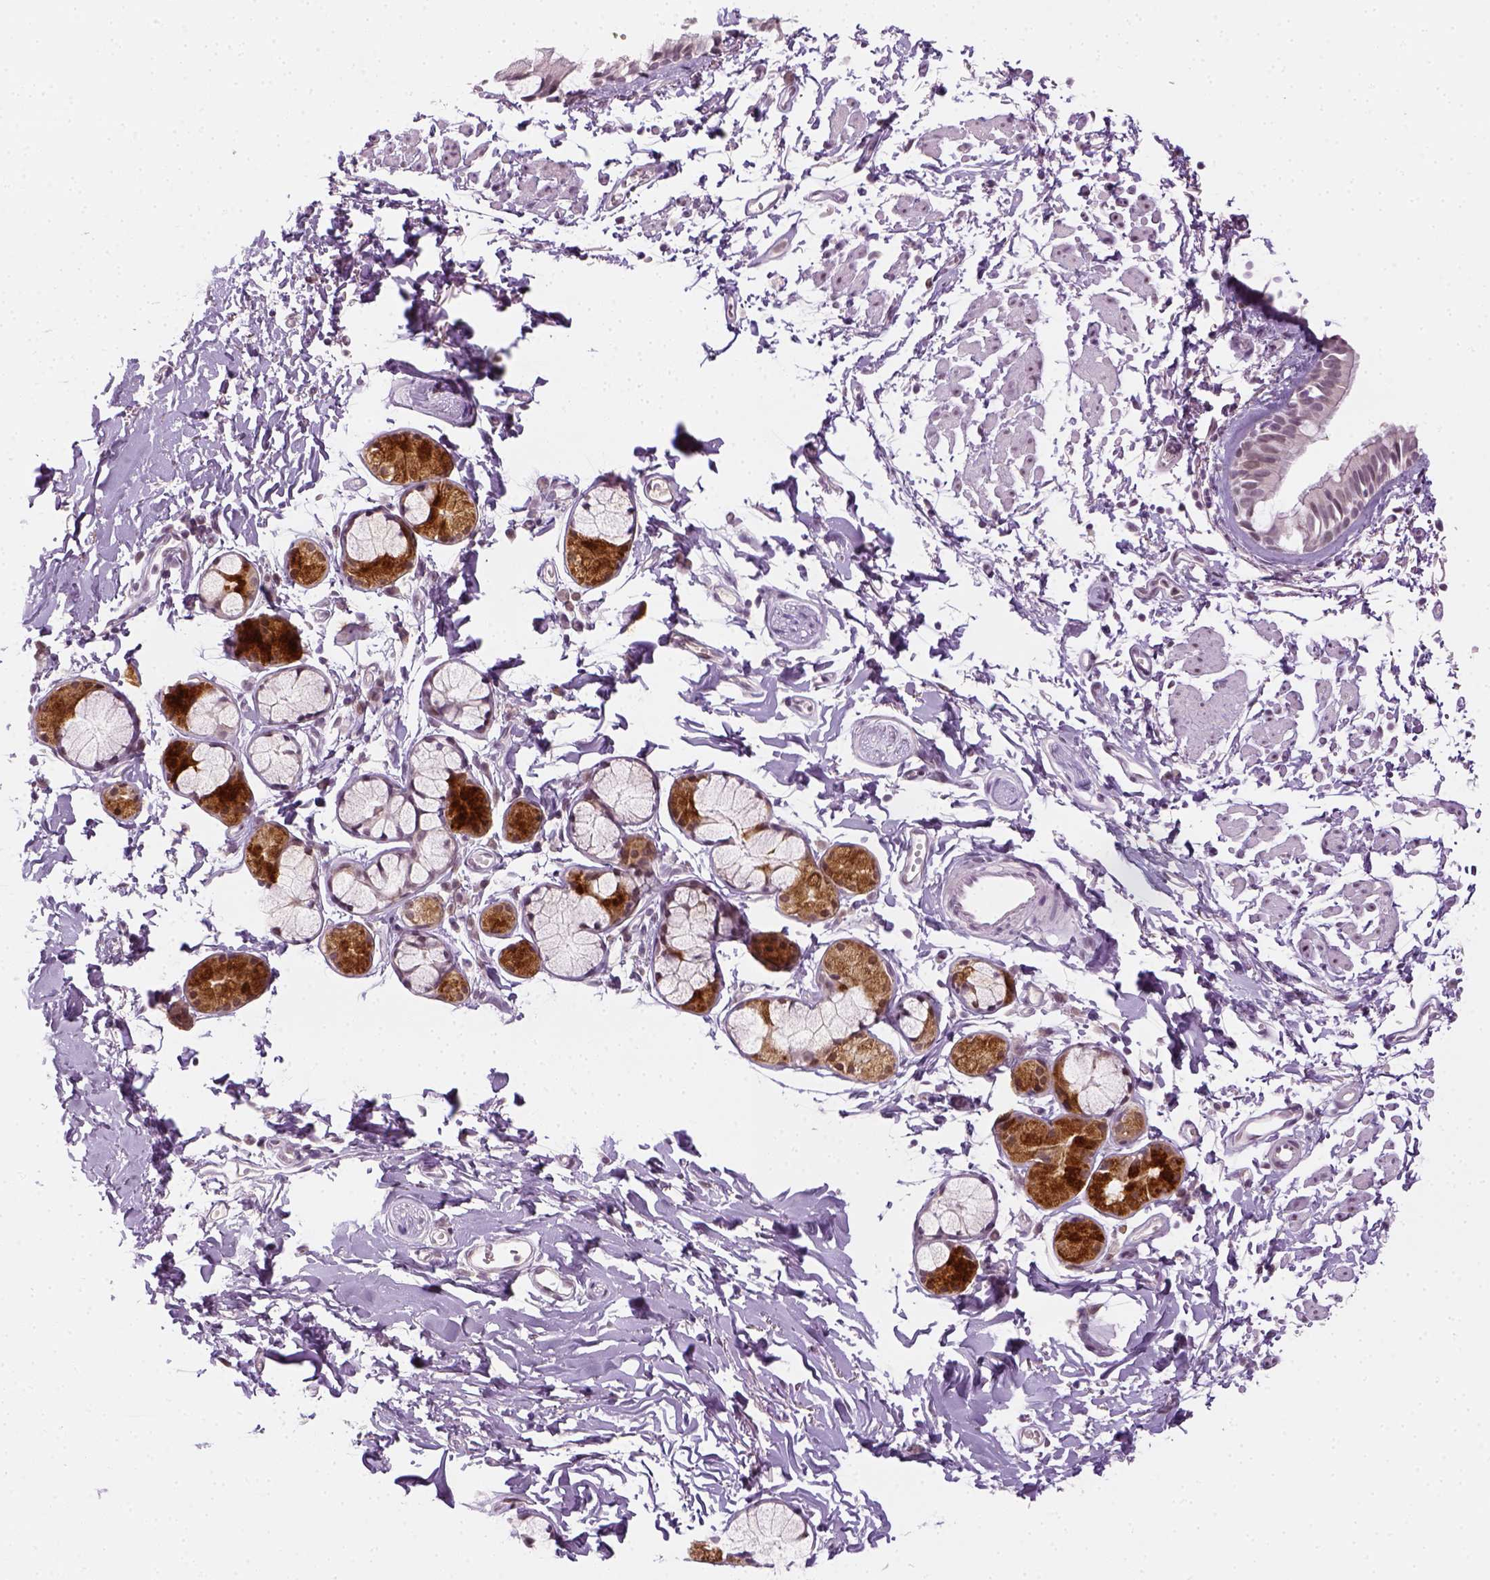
{"staining": {"intensity": "moderate", "quantity": "<25%", "location": "nuclear"}, "tissue": "bronchus", "cell_type": "Respiratory epithelial cells", "image_type": "normal", "snomed": [{"axis": "morphology", "description": "Normal tissue, NOS"}, {"axis": "topography", "description": "Cartilage tissue"}, {"axis": "topography", "description": "Bronchus"}], "caption": "Moderate nuclear expression for a protein is seen in approximately <25% of respiratory epithelial cells of benign bronchus using immunohistochemistry (IHC).", "gene": "MAGEB3", "patient": {"sex": "female", "age": 59}}